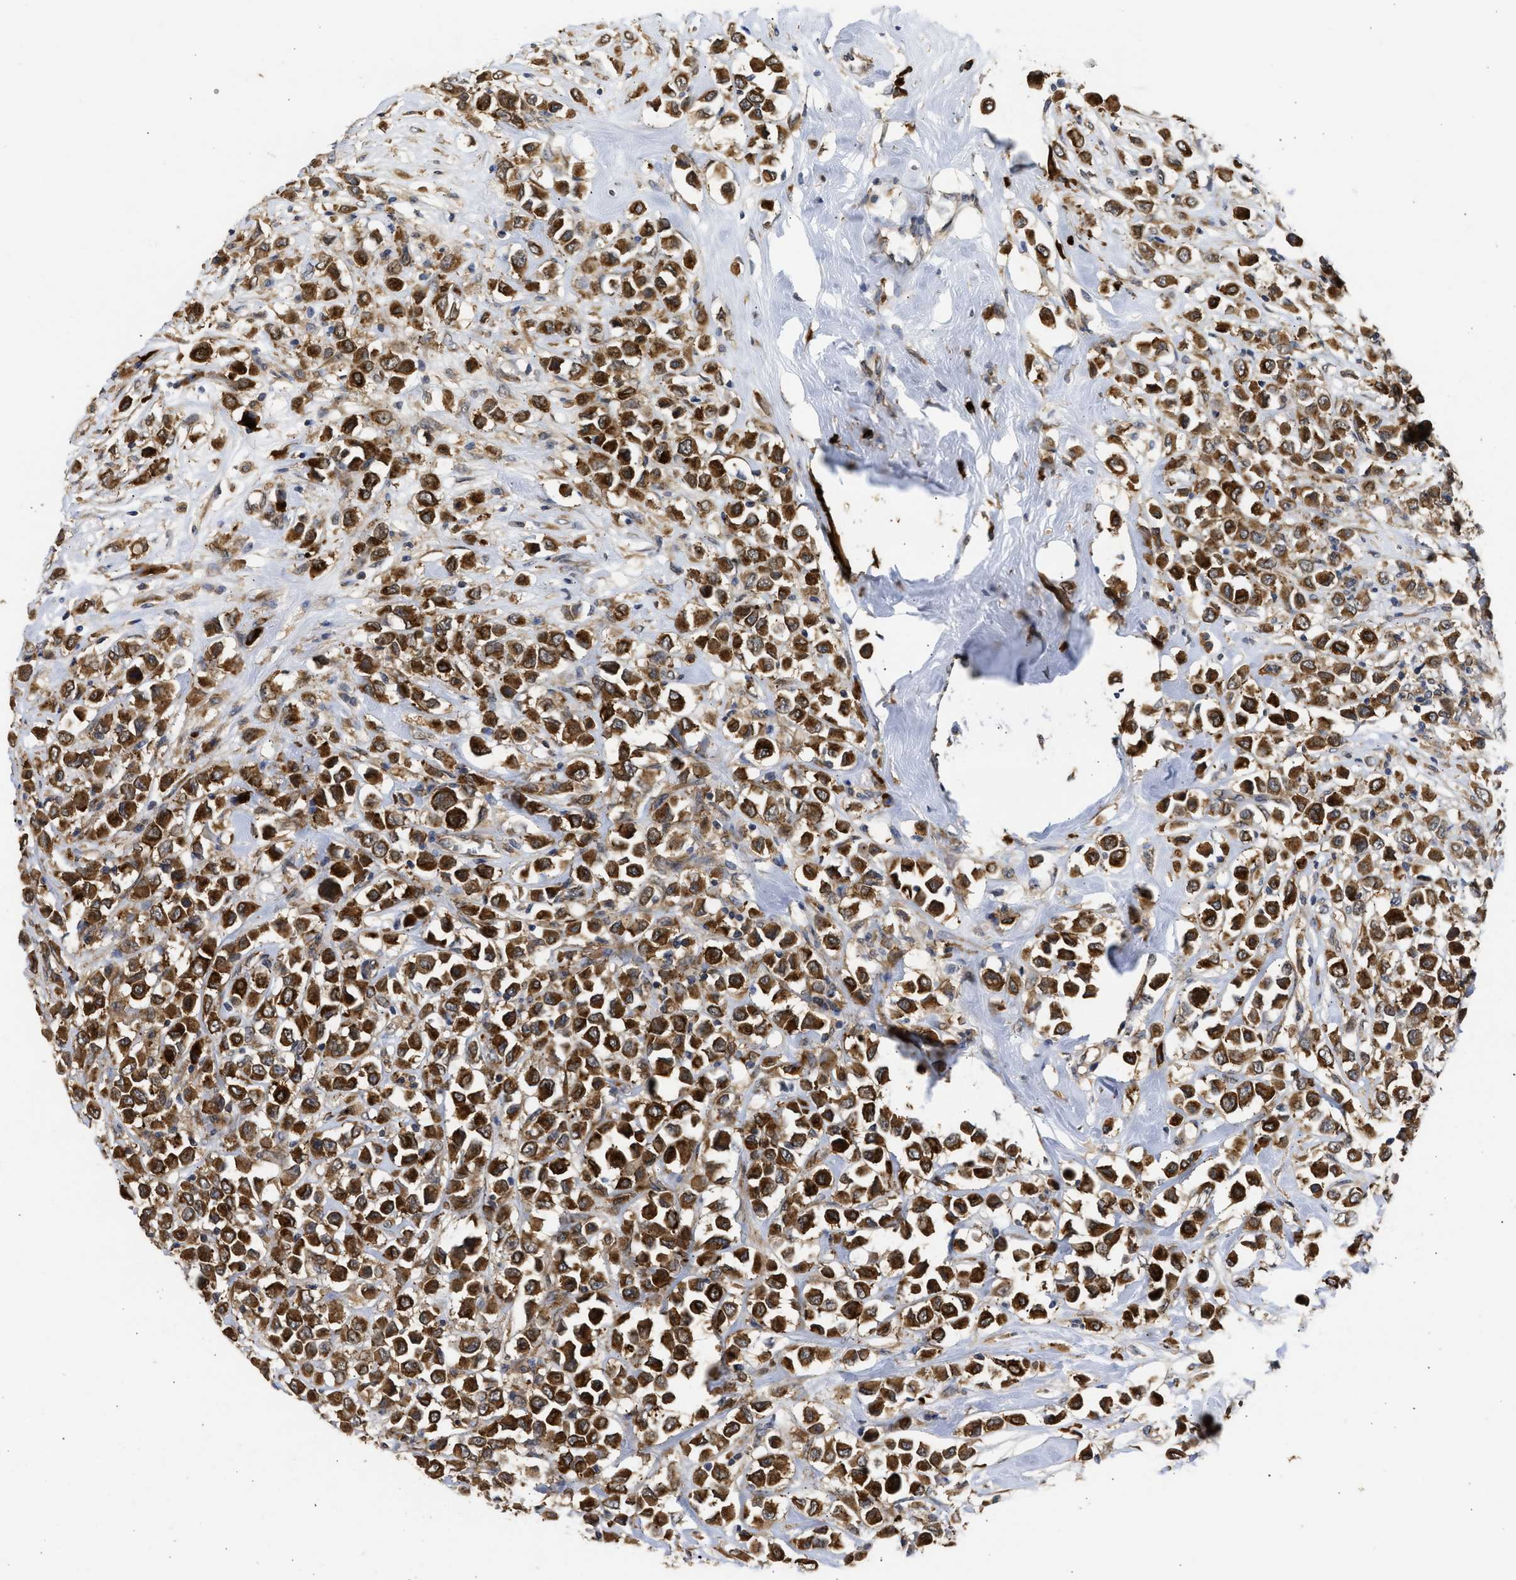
{"staining": {"intensity": "strong", "quantity": ">75%", "location": "cytoplasmic/membranous"}, "tissue": "breast cancer", "cell_type": "Tumor cells", "image_type": "cancer", "snomed": [{"axis": "morphology", "description": "Duct carcinoma"}, {"axis": "topography", "description": "Breast"}], "caption": "Immunohistochemical staining of human breast cancer shows high levels of strong cytoplasmic/membranous staining in about >75% of tumor cells.", "gene": "DNAJC1", "patient": {"sex": "female", "age": 61}}